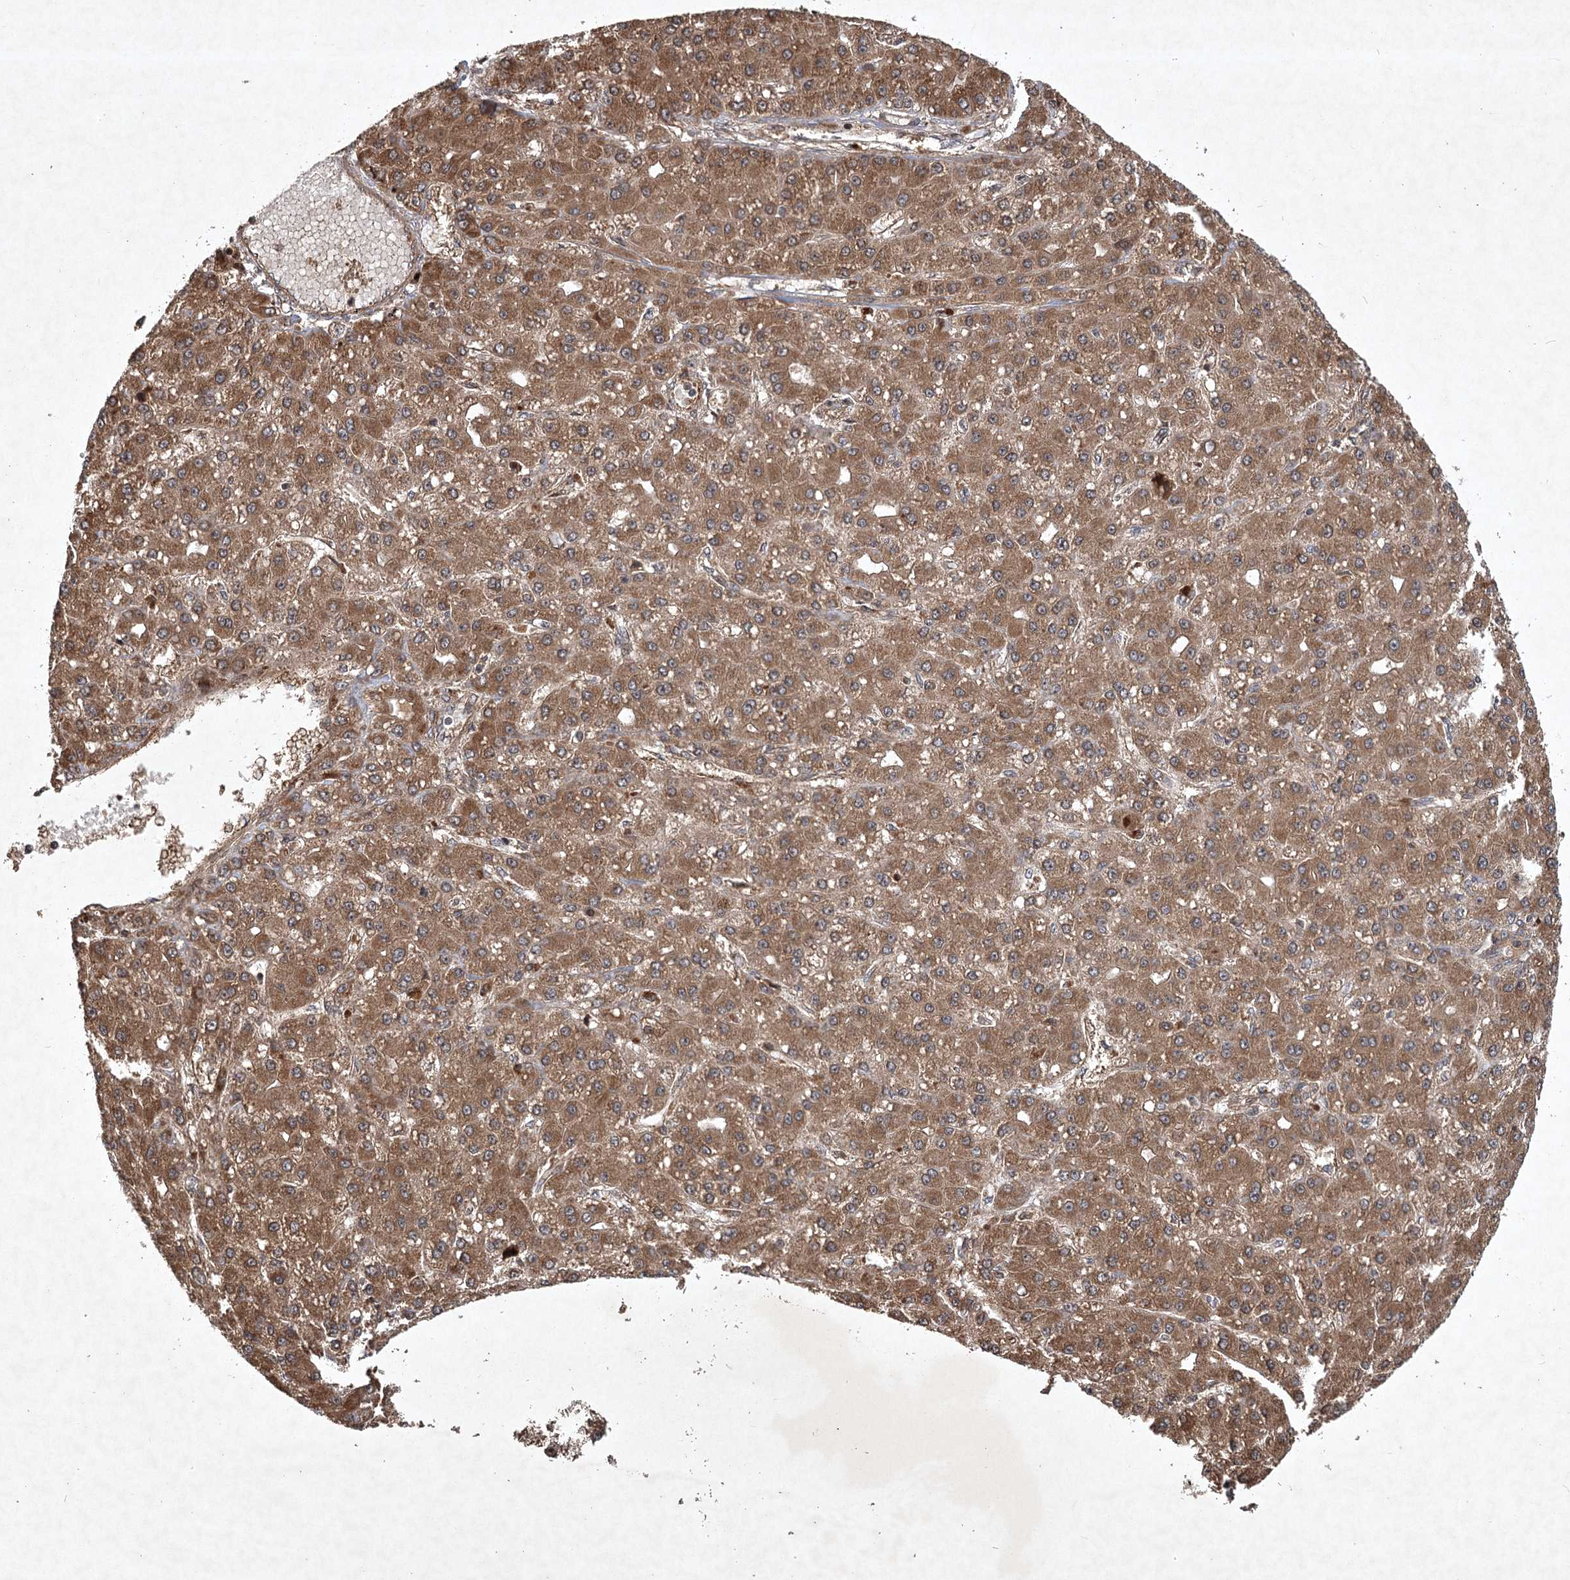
{"staining": {"intensity": "moderate", "quantity": ">75%", "location": "cytoplasmic/membranous"}, "tissue": "liver cancer", "cell_type": "Tumor cells", "image_type": "cancer", "snomed": [{"axis": "morphology", "description": "Carcinoma, Hepatocellular, NOS"}, {"axis": "topography", "description": "Liver"}], "caption": "Protein analysis of hepatocellular carcinoma (liver) tissue reveals moderate cytoplasmic/membranous positivity in approximately >75% of tumor cells. The staining was performed using DAB (3,3'-diaminobenzidine), with brown indicating positive protein expression. Nuclei are stained blue with hematoxylin.", "gene": "INSIG2", "patient": {"sex": "male", "age": 67}}